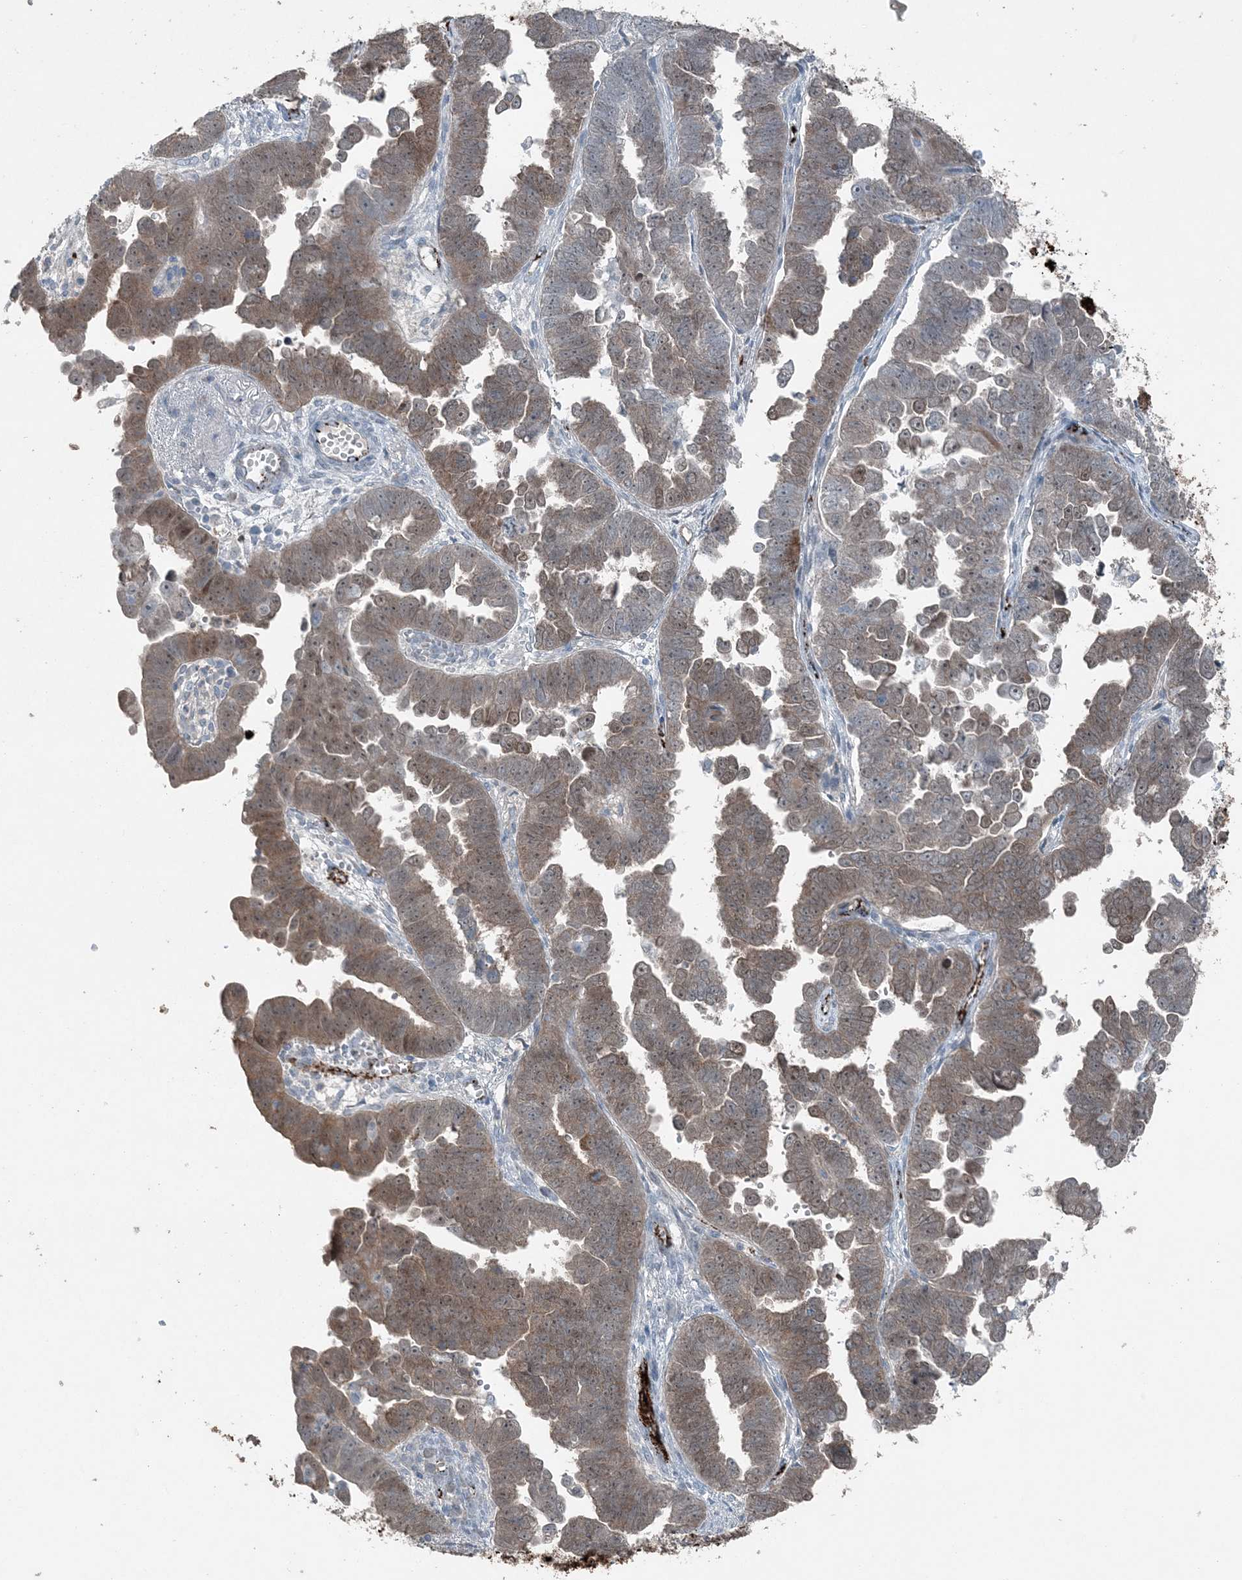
{"staining": {"intensity": "moderate", "quantity": ">75%", "location": "cytoplasmic/membranous"}, "tissue": "endometrial cancer", "cell_type": "Tumor cells", "image_type": "cancer", "snomed": [{"axis": "morphology", "description": "Adenocarcinoma, NOS"}, {"axis": "topography", "description": "Endometrium"}], "caption": "Moderate cytoplasmic/membranous protein expression is identified in approximately >75% of tumor cells in endometrial cancer.", "gene": "ELOVL7", "patient": {"sex": "female", "age": 75}}